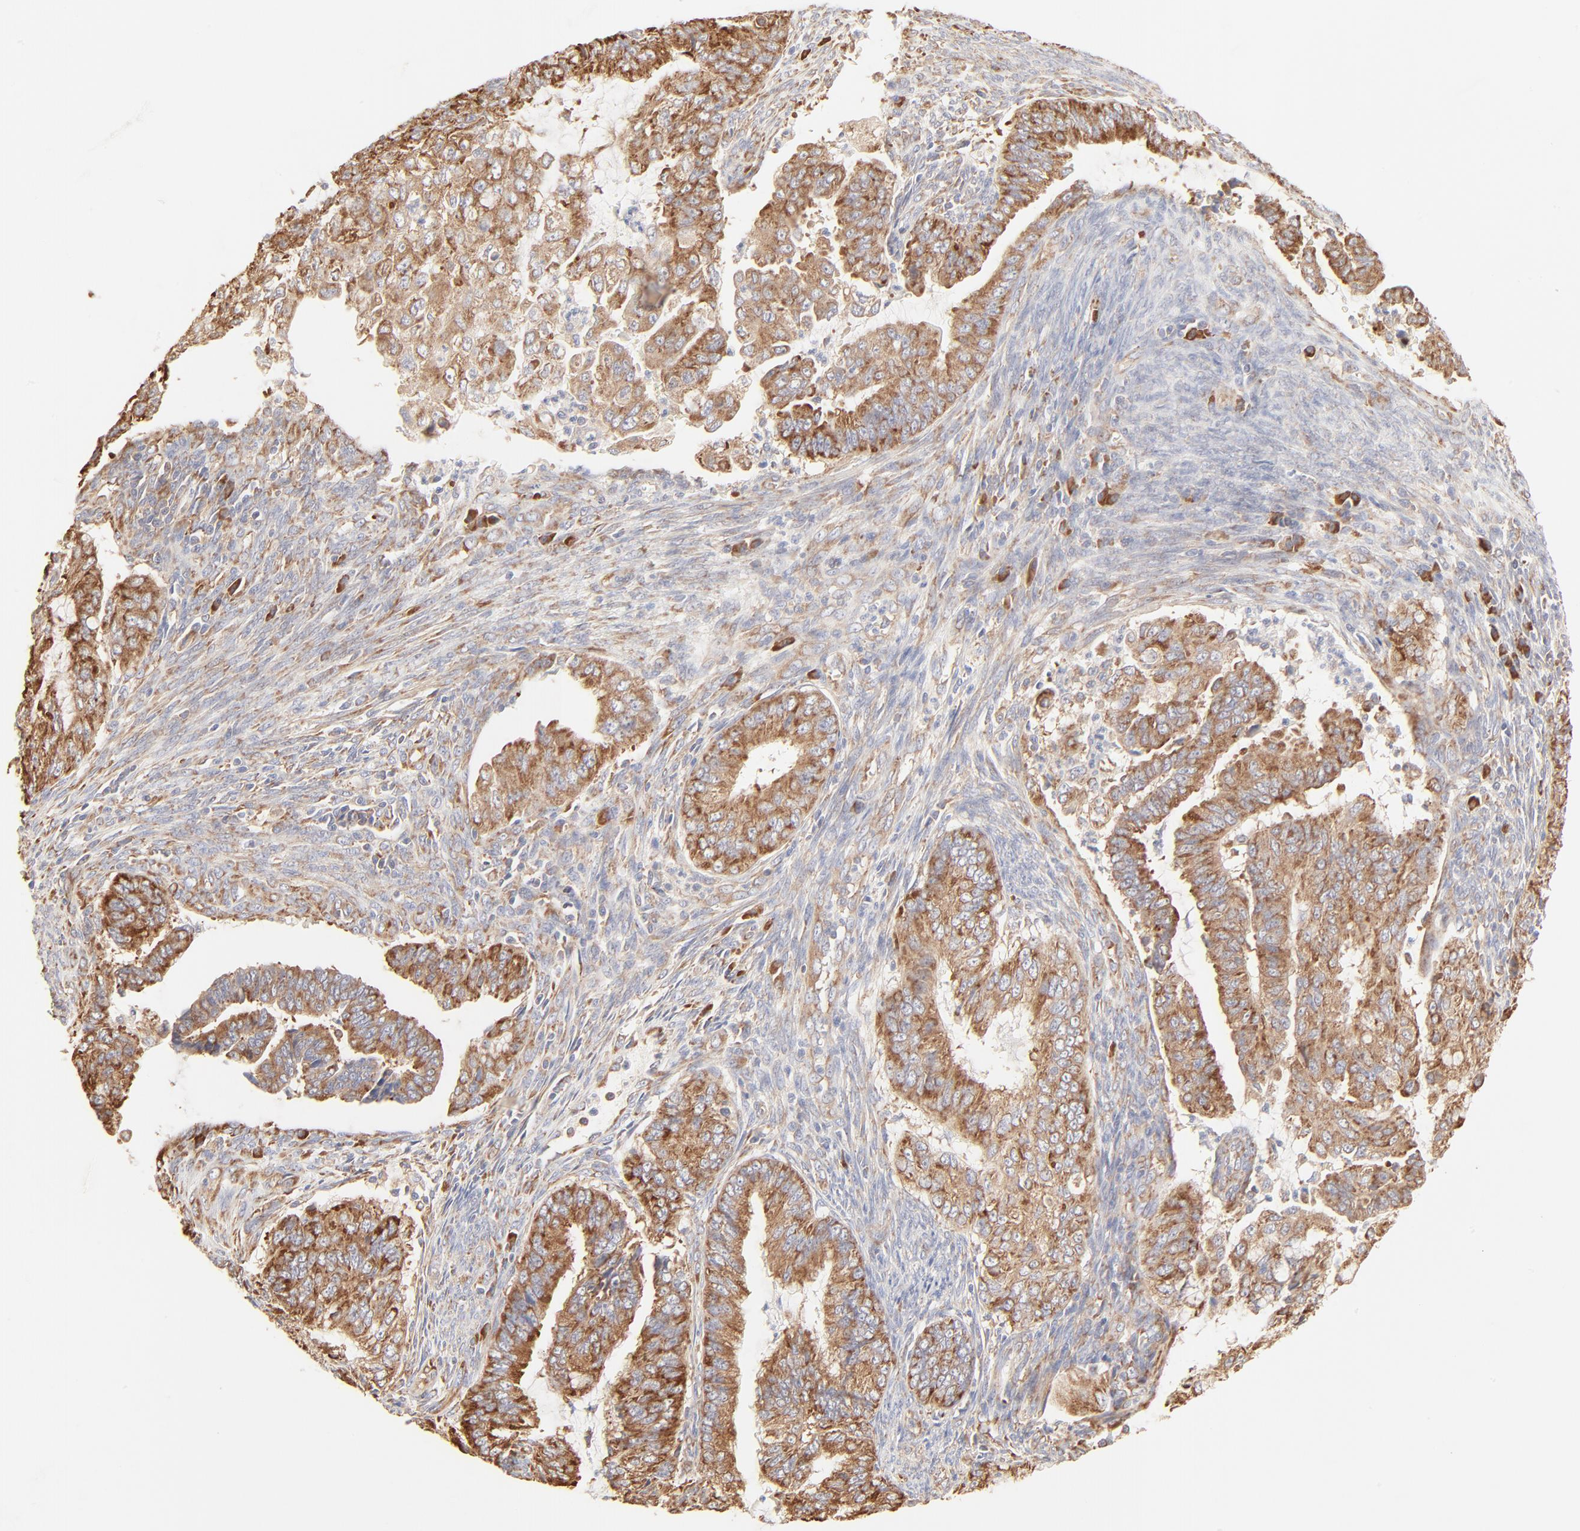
{"staining": {"intensity": "moderate", "quantity": ">75%", "location": "cytoplasmic/membranous"}, "tissue": "endometrial cancer", "cell_type": "Tumor cells", "image_type": "cancer", "snomed": [{"axis": "morphology", "description": "Adenocarcinoma, NOS"}, {"axis": "topography", "description": "Endometrium"}], "caption": "Human endometrial cancer stained with a protein marker displays moderate staining in tumor cells.", "gene": "RPS20", "patient": {"sex": "female", "age": 75}}